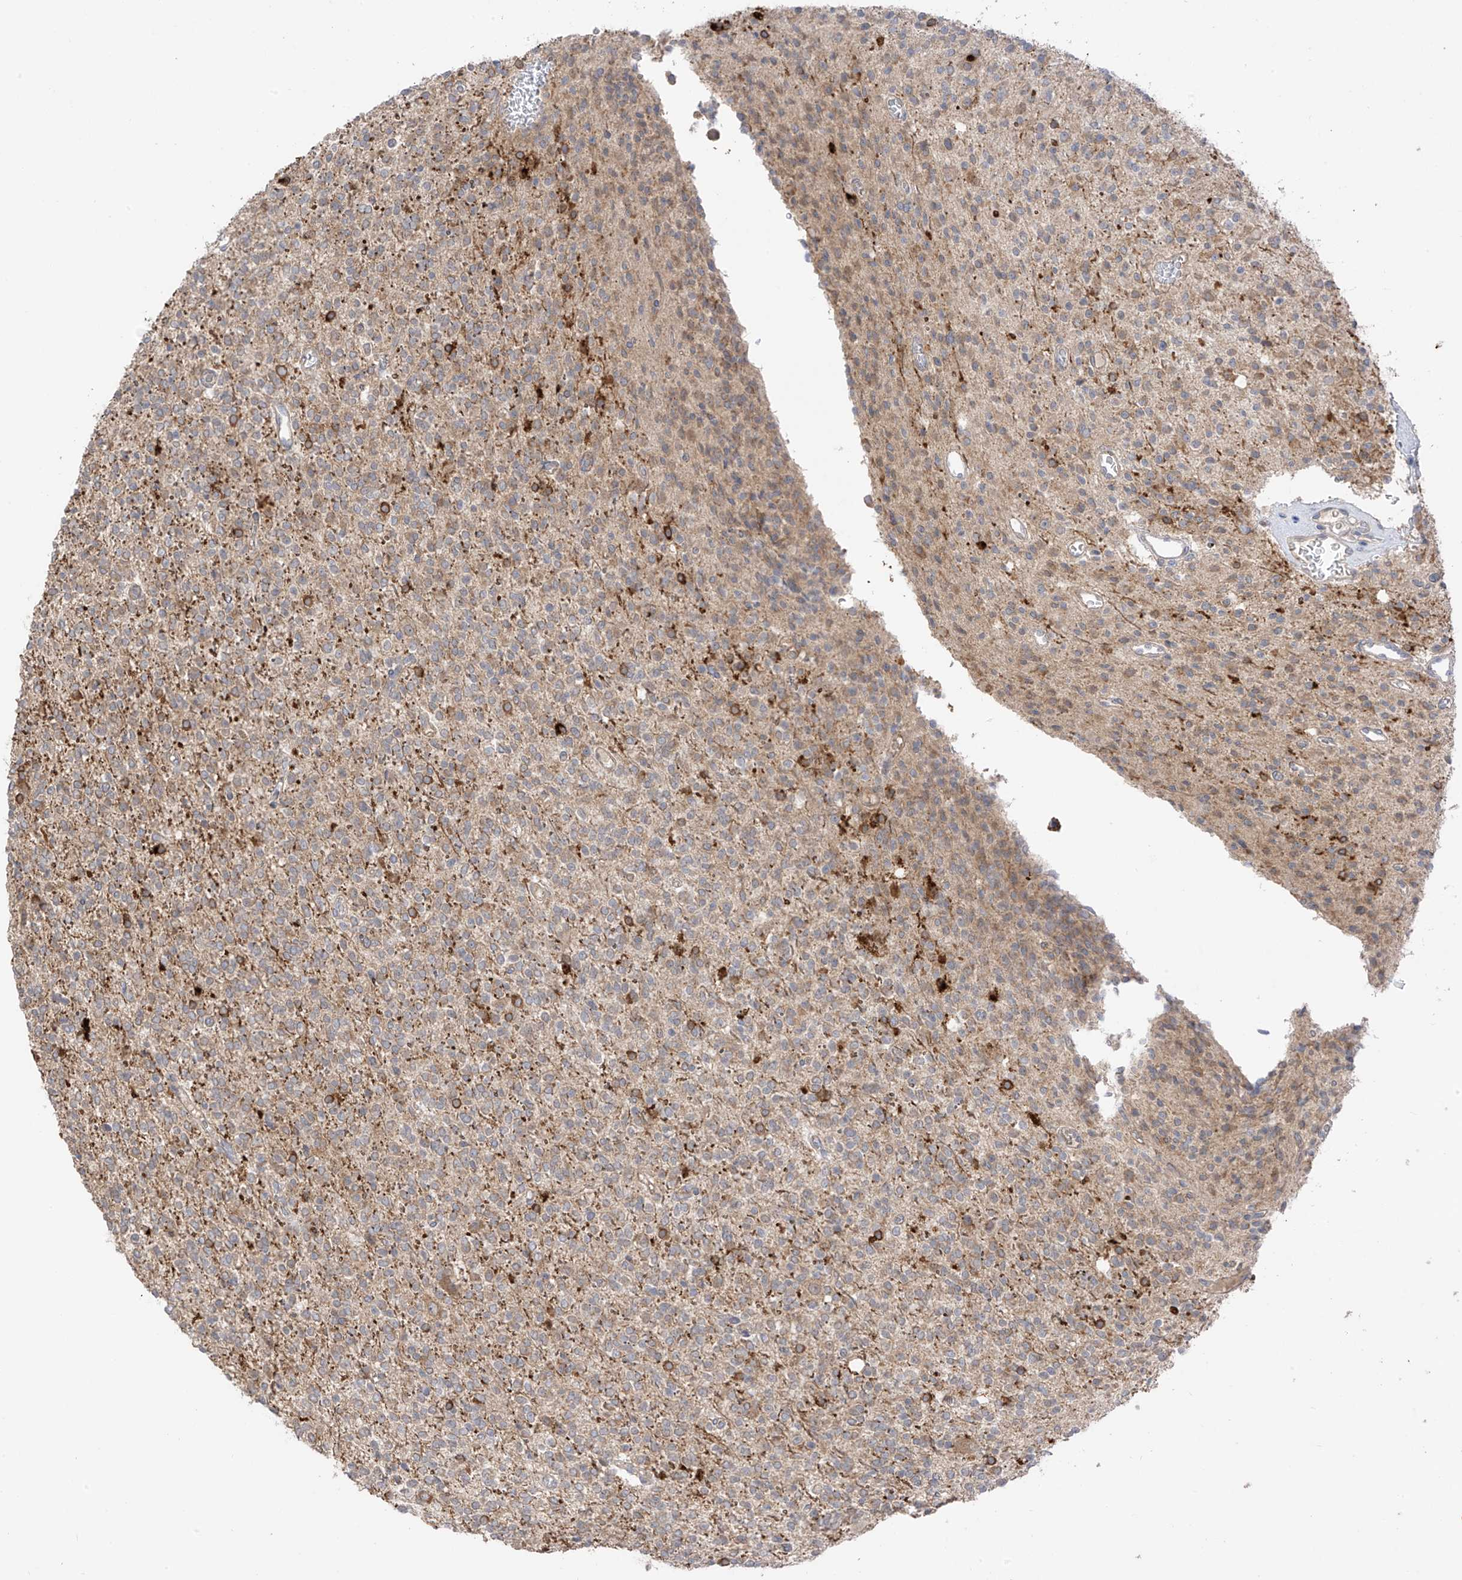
{"staining": {"intensity": "weak", "quantity": ">75%", "location": "cytoplasmic/membranous"}, "tissue": "glioma", "cell_type": "Tumor cells", "image_type": "cancer", "snomed": [{"axis": "morphology", "description": "Glioma, malignant, High grade"}, {"axis": "topography", "description": "Brain"}], "caption": "Malignant glioma (high-grade) stained for a protein (brown) demonstrates weak cytoplasmic/membranous positive expression in about >75% of tumor cells.", "gene": "NALCN", "patient": {"sex": "male", "age": 34}}